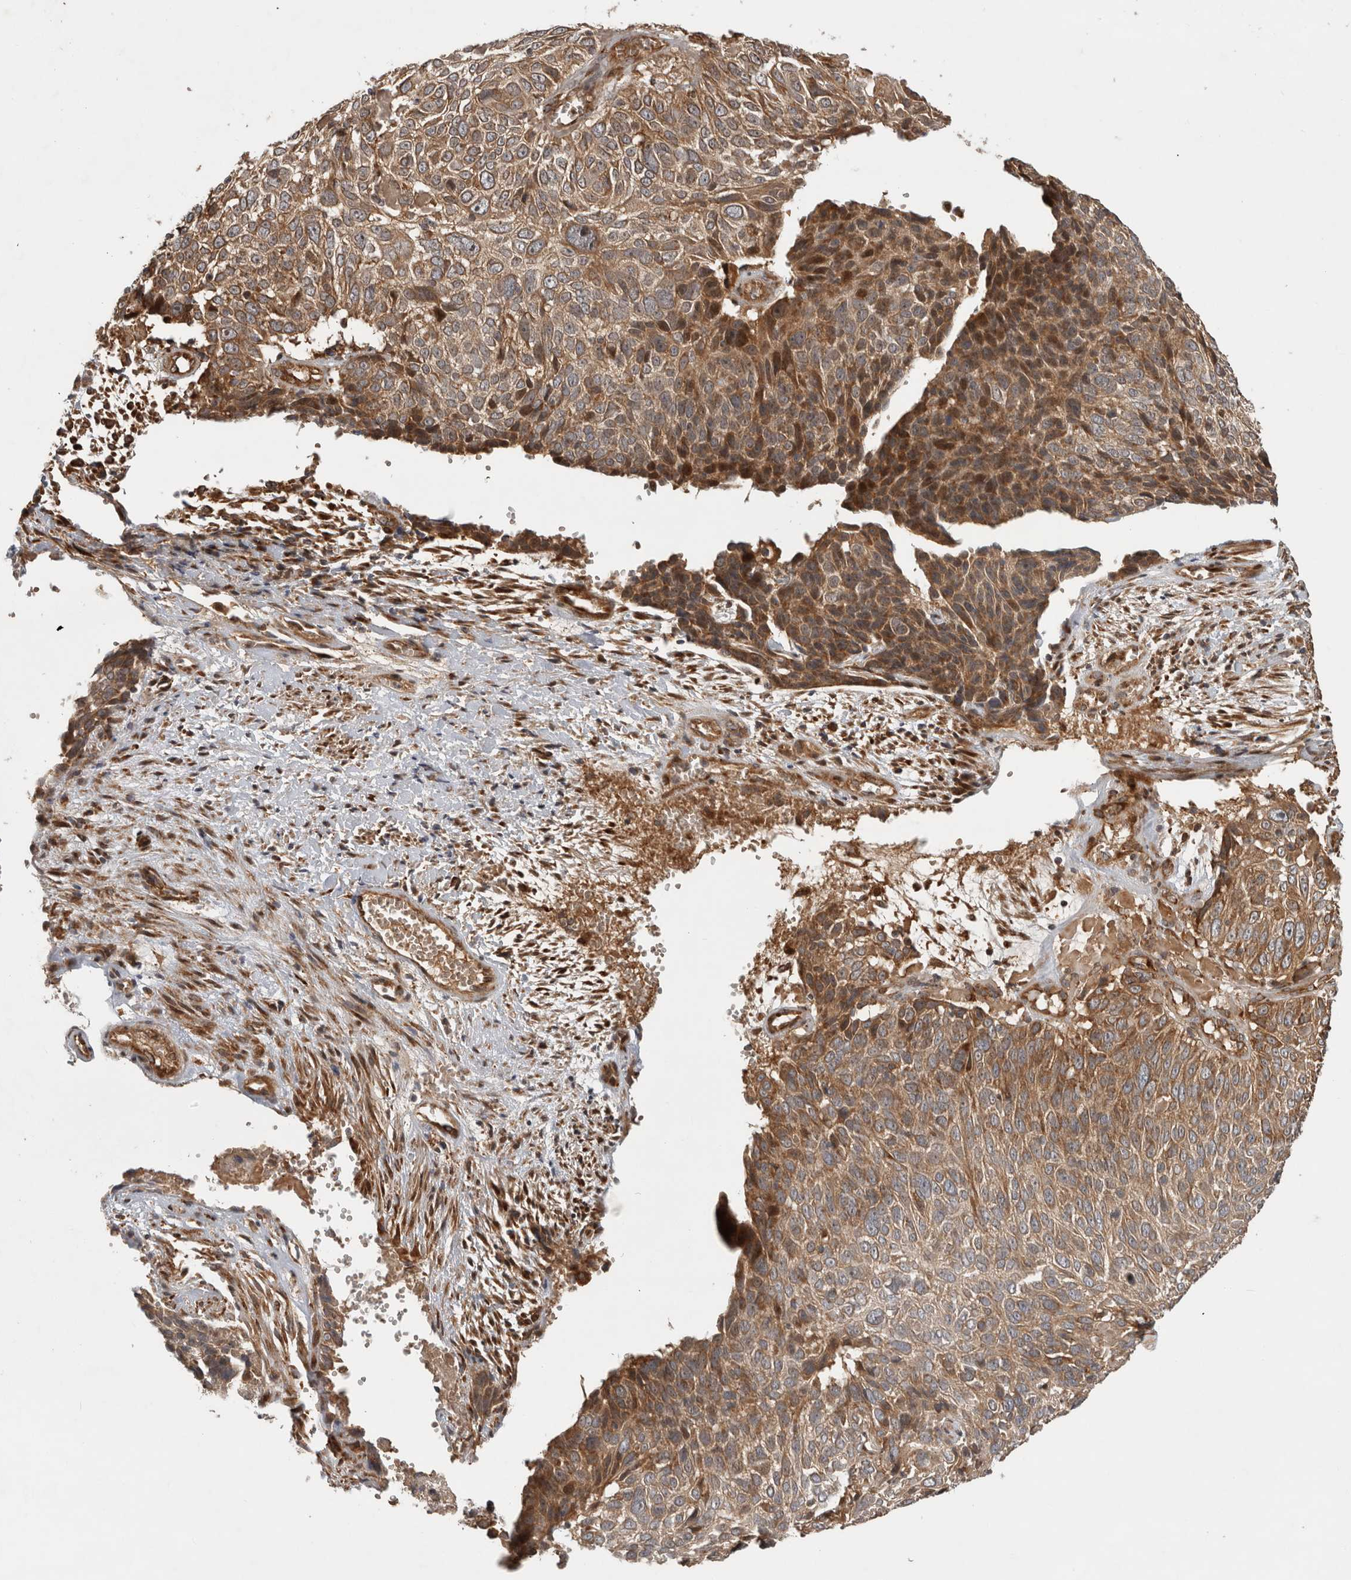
{"staining": {"intensity": "moderate", "quantity": ">75%", "location": "cytoplasmic/membranous"}, "tissue": "cervical cancer", "cell_type": "Tumor cells", "image_type": "cancer", "snomed": [{"axis": "morphology", "description": "Squamous cell carcinoma, NOS"}, {"axis": "topography", "description": "Cervix"}], "caption": "Immunohistochemistry (IHC) (DAB (3,3'-diaminobenzidine)) staining of human cervical cancer shows moderate cytoplasmic/membranous protein staining in approximately >75% of tumor cells.", "gene": "TUBD1", "patient": {"sex": "female", "age": 74}}